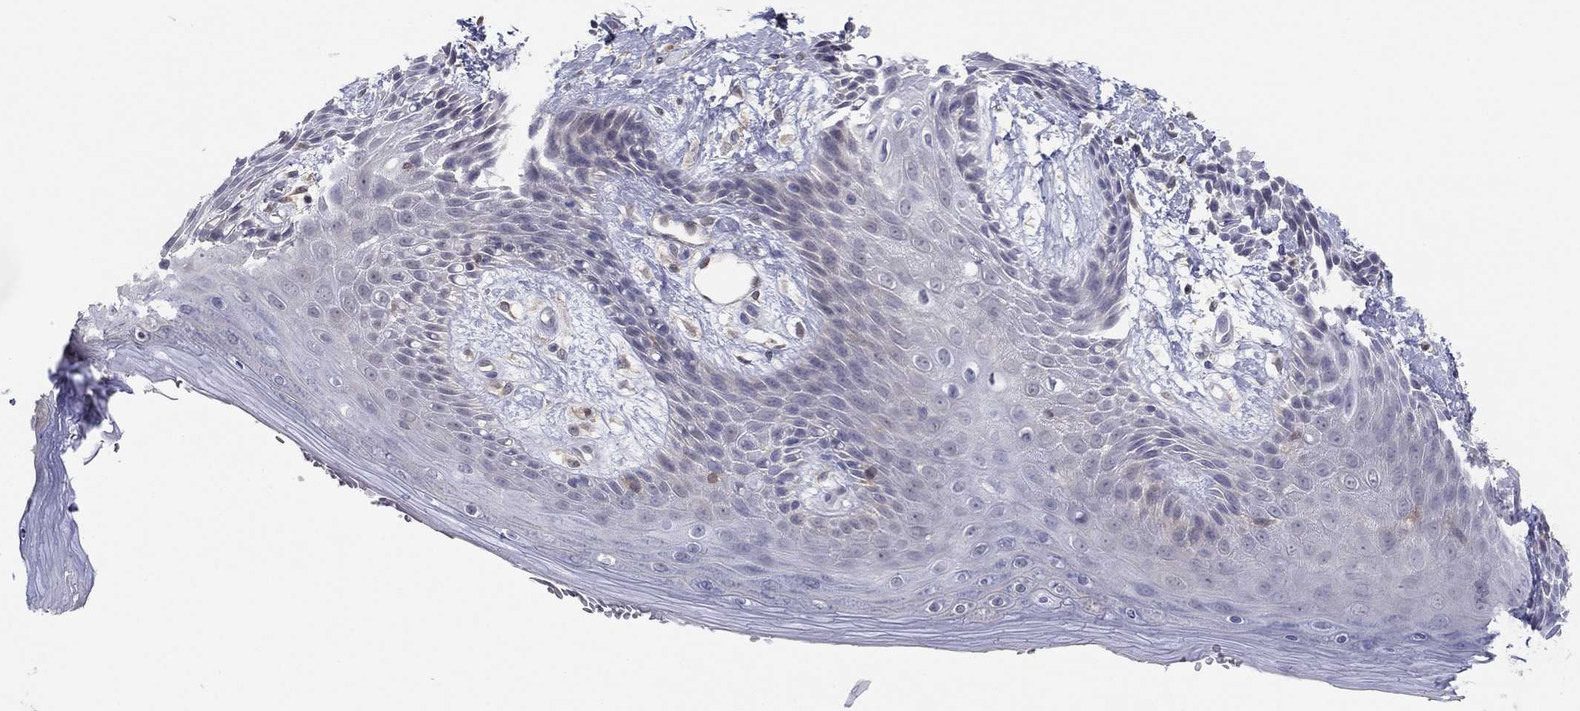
{"staining": {"intensity": "negative", "quantity": "none", "location": "none"}, "tissue": "skin", "cell_type": "Epidermal cells", "image_type": "normal", "snomed": [{"axis": "morphology", "description": "Normal tissue, NOS"}, {"axis": "topography", "description": "Anal"}], "caption": "This is an immunohistochemistry (IHC) micrograph of benign human skin. There is no staining in epidermal cells.", "gene": "PDXK", "patient": {"sex": "male", "age": 36}}